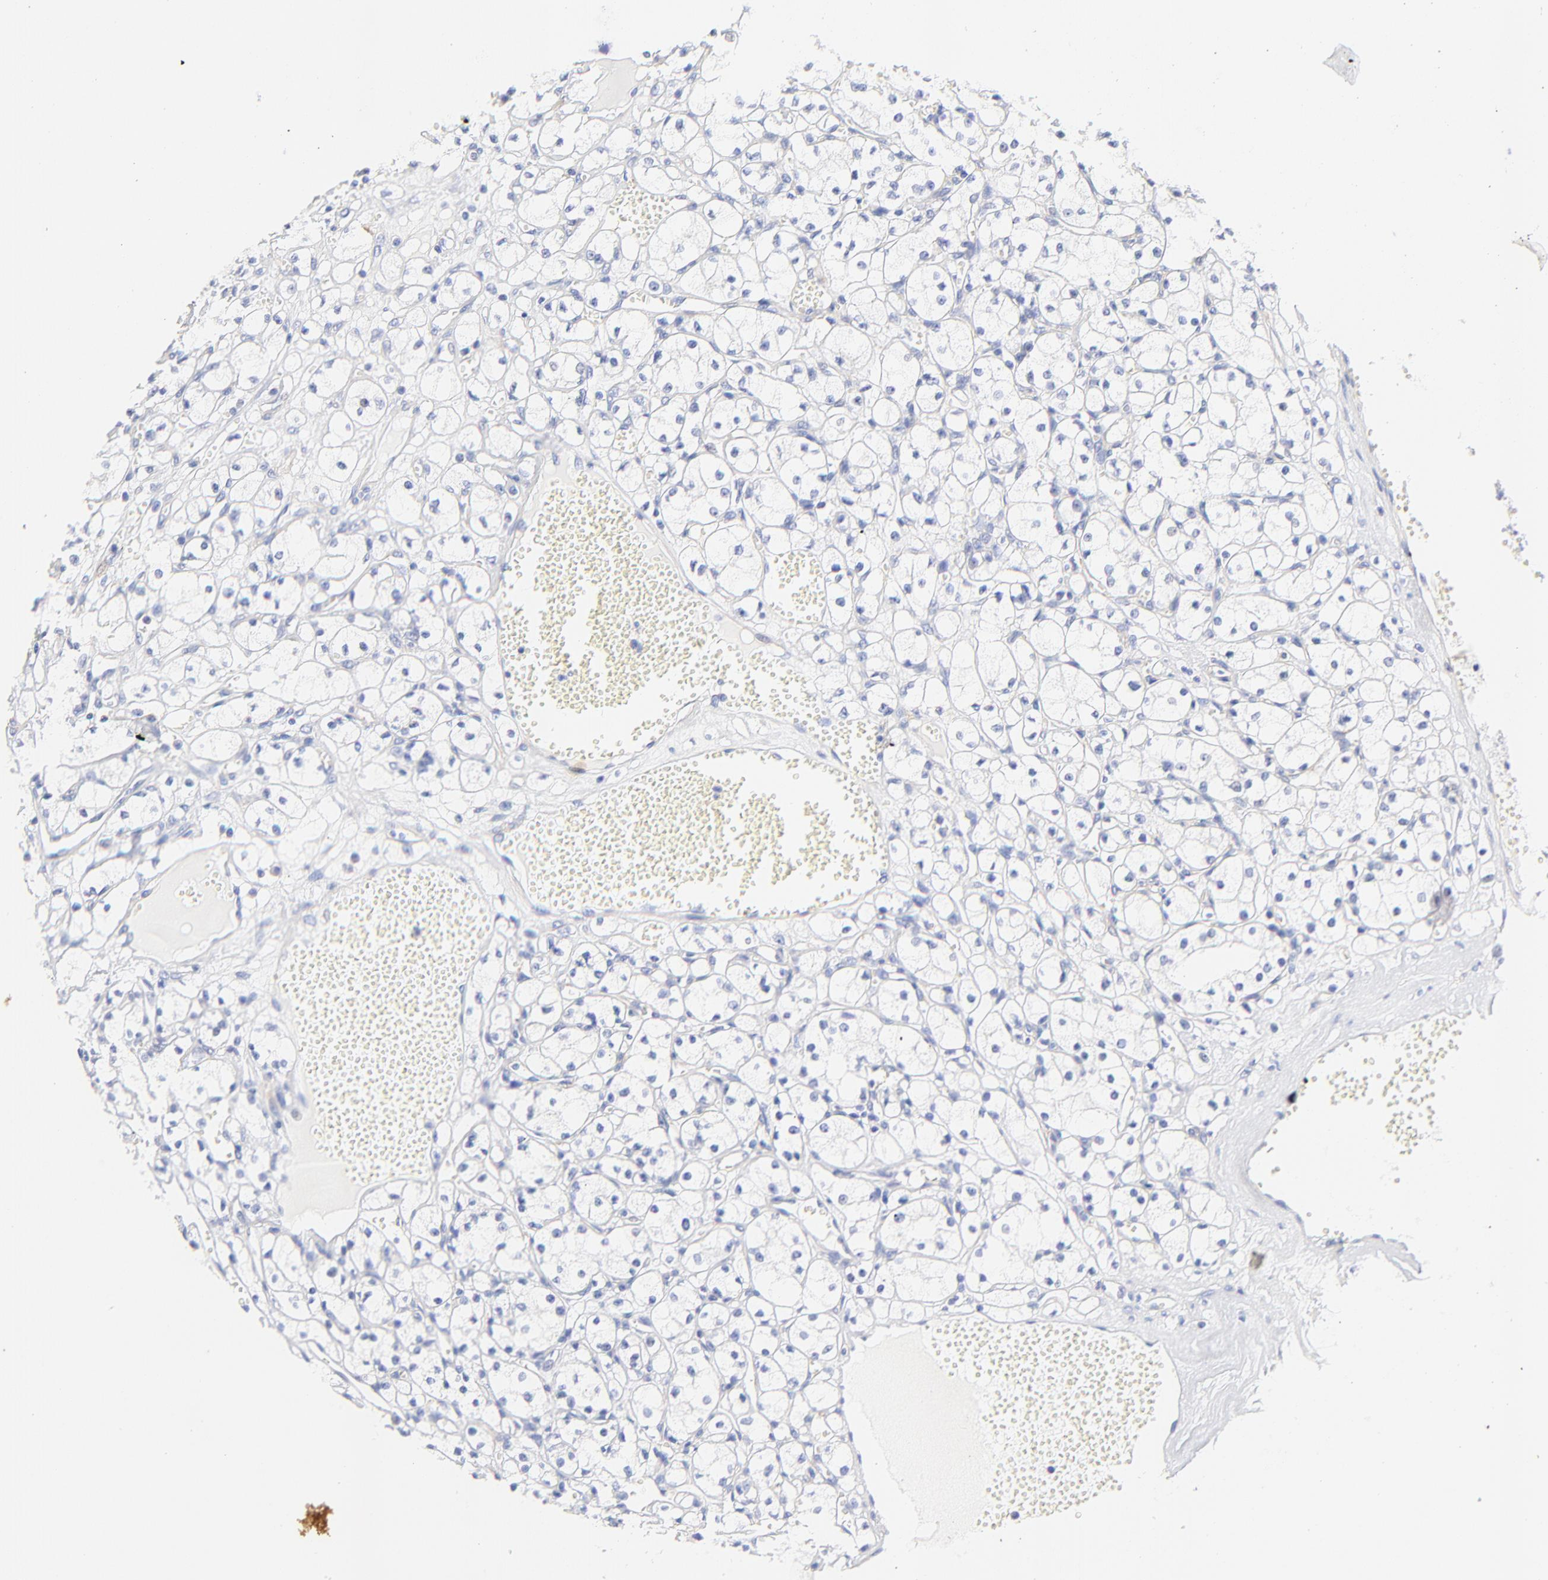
{"staining": {"intensity": "negative", "quantity": "none", "location": "none"}, "tissue": "renal cancer", "cell_type": "Tumor cells", "image_type": "cancer", "snomed": [{"axis": "morphology", "description": "Adenocarcinoma, NOS"}, {"axis": "topography", "description": "Kidney"}], "caption": "Micrograph shows no significant protein staining in tumor cells of adenocarcinoma (renal). (Brightfield microscopy of DAB (3,3'-diaminobenzidine) IHC at high magnification).", "gene": "ACTRT1", "patient": {"sex": "male", "age": 61}}